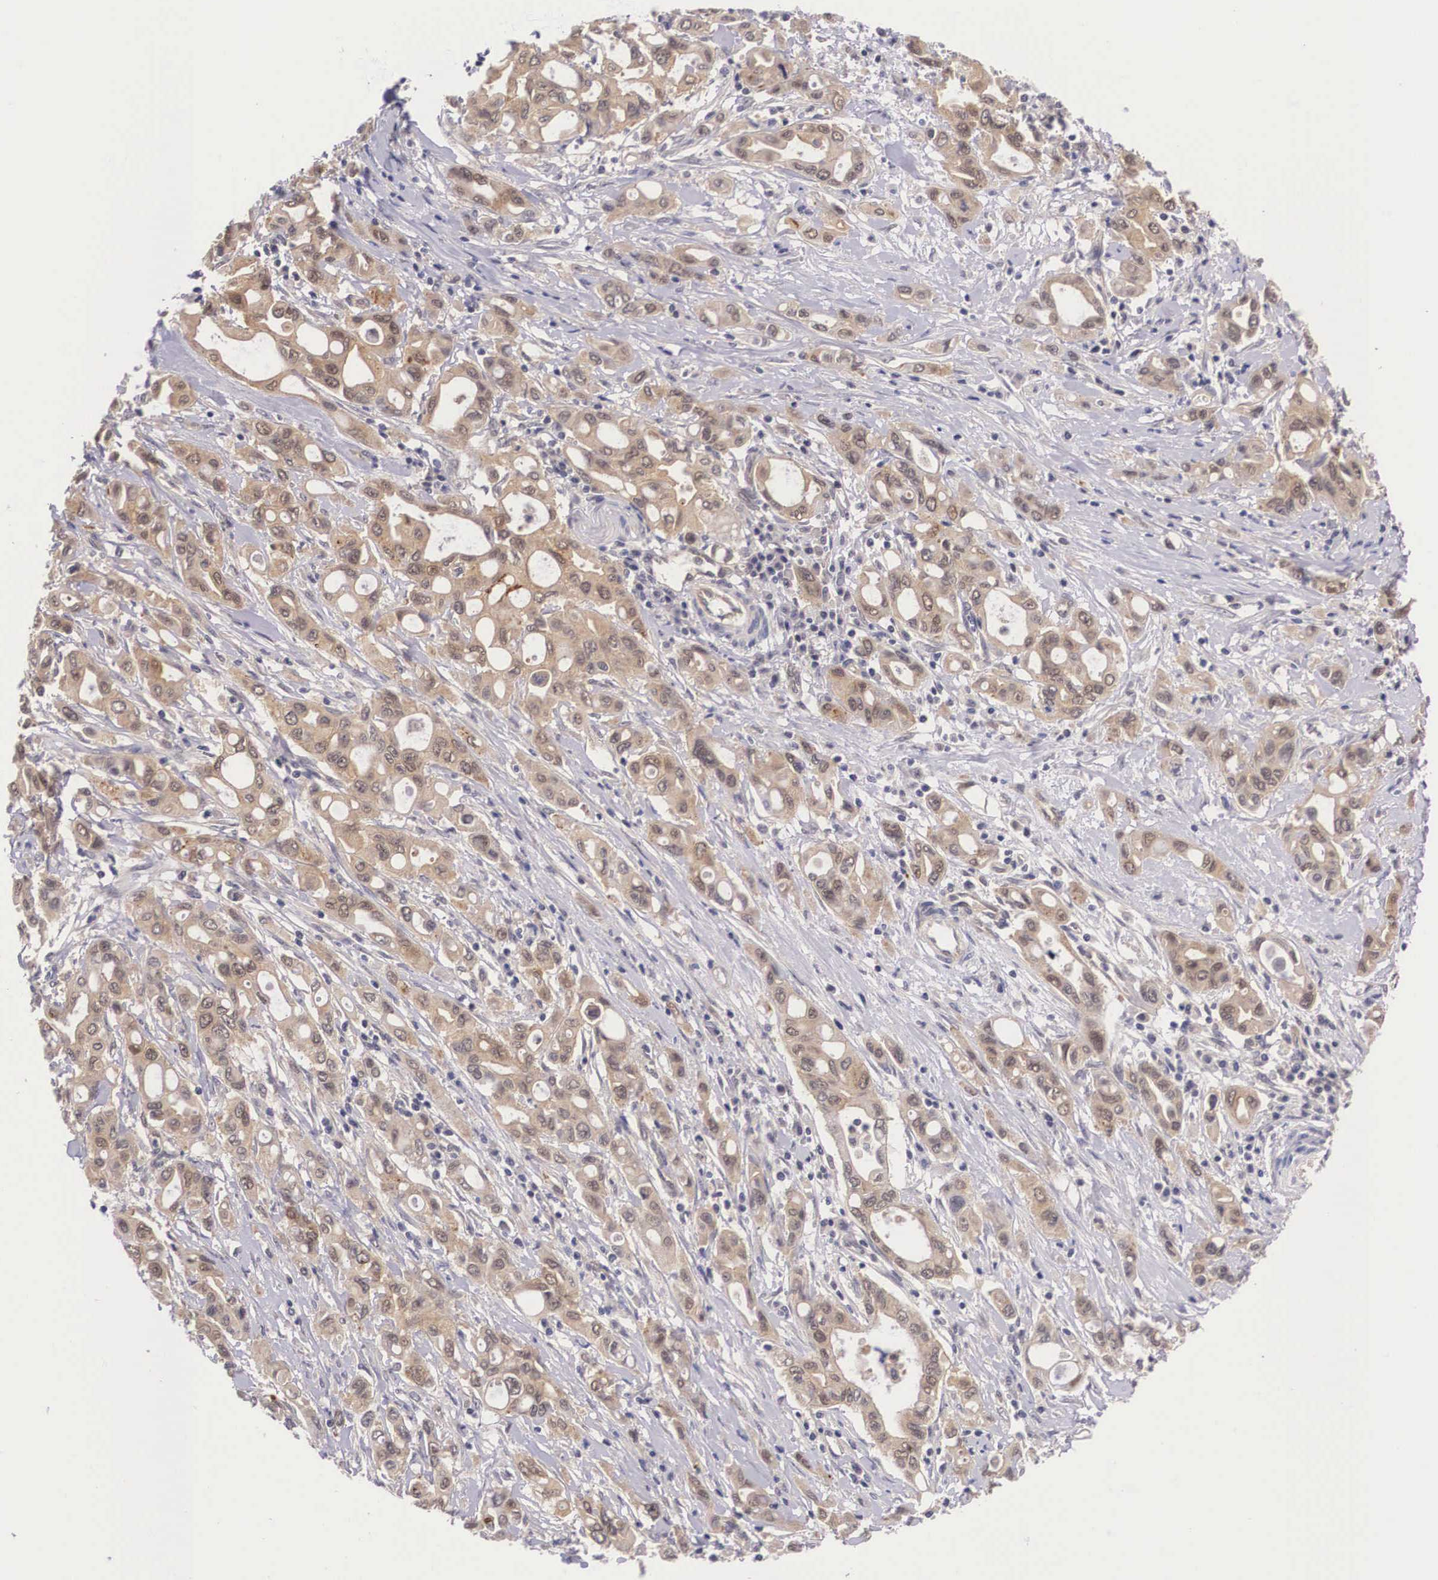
{"staining": {"intensity": "weak", "quantity": "25%-75%", "location": "cytoplasmic/membranous"}, "tissue": "pancreatic cancer", "cell_type": "Tumor cells", "image_type": "cancer", "snomed": [{"axis": "morphology", "description": "Adenocarcinoma, NOS"}, {"axis": "topography", "description": "Pancreas"}], "caption": "Immunohistochemistry (DAB (3,3'-diaminobenzidine)) staining of adenocarcinoma (pancreatic) exhibits weak cytoplasmic/membranous protein expression in about 25%-75% of tumor cells.", "gene": "IGBP1", "patient": {"sex": "female", "age": 57}}